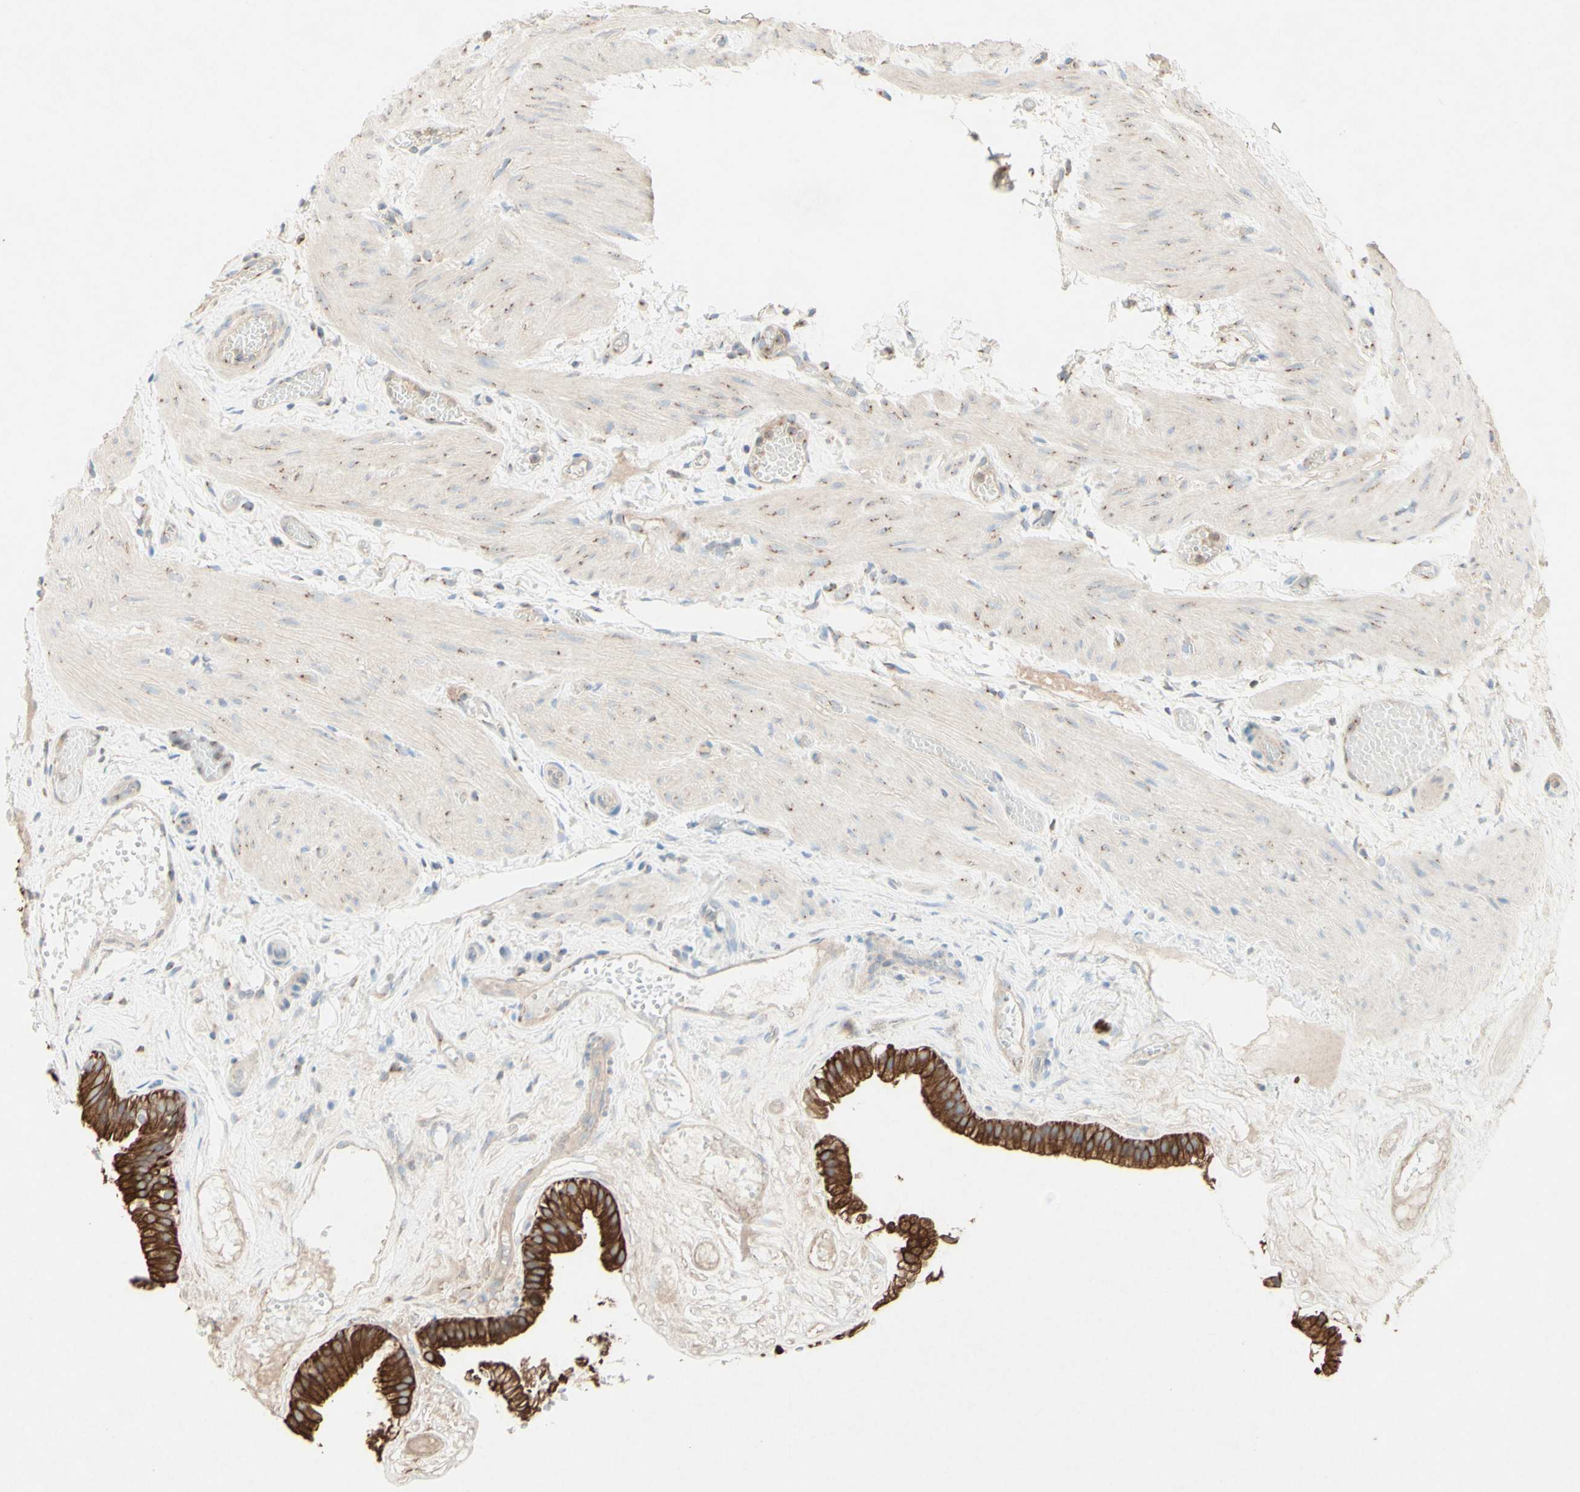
{"staining": {"intensity": "strong", "quantity": ">75%", "location": "cytoplasmic/membranous"}, "tissue": "gallbladder", "cell_type": "Glandular cells", "image_type": "normal", "snomed": [{"axis": "morphology", "description": "Normal tissue, NOS"}, {"axis": "topography", "description": "Gallbladder"}], "caption": "Immunohistochemistry (IHC) (DAB (3,3'-diaminobenzidine)) staining of benign human gallbladder demonstrates strong cytoplasmic/membranous protein positivity in approximately >75% of glandular cells. (IHC, brightfield microscopy, high magnification).", "gene": "MTM1", "patient": {"sex": "female", "age": 26}}